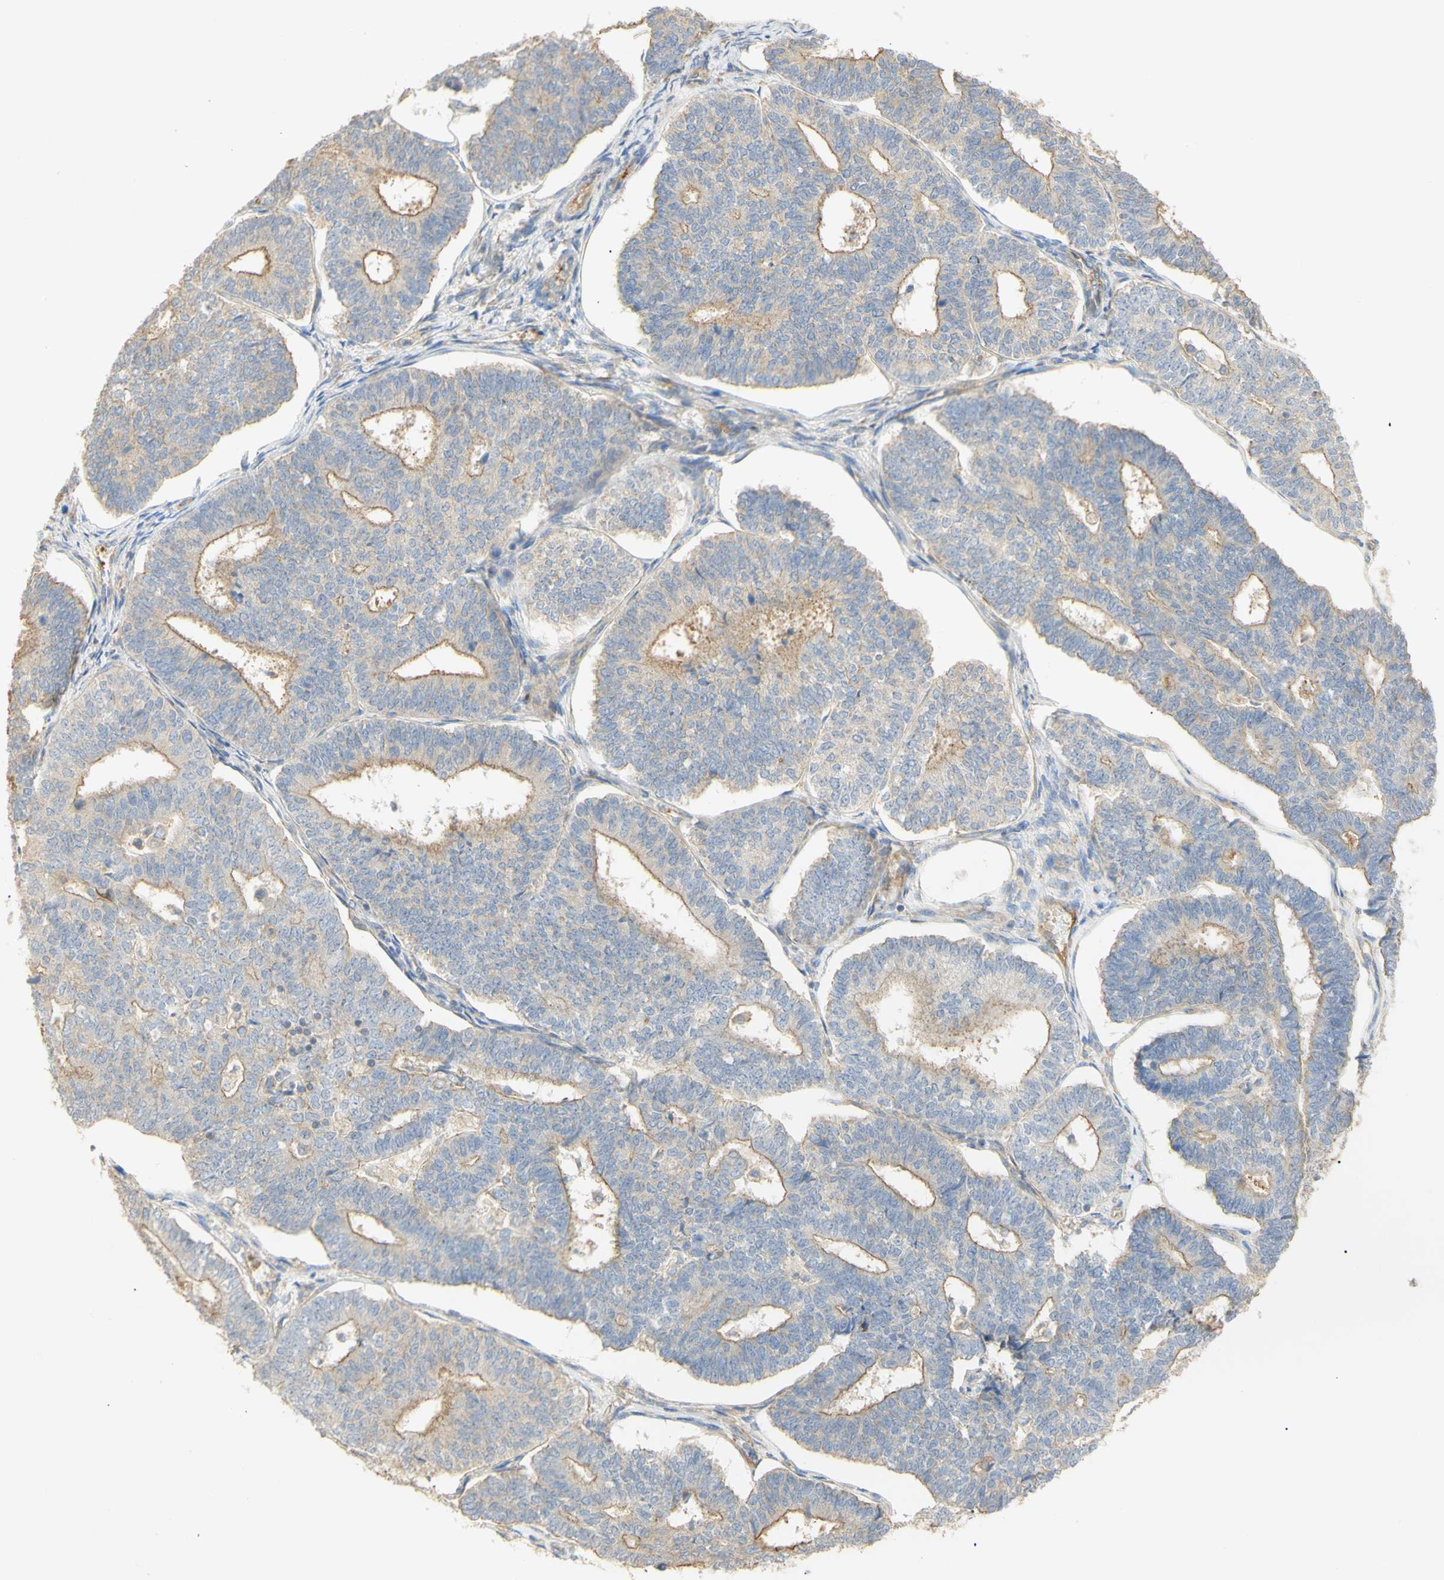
{"staining": {"intensity": "moderate", "quantity": "25%-75%", "location": "cytoplasmic/membranous"}, "tissue": "endometrial cancer", "cell_type": "Tumor cells", "image_type": "cancer", "snomed": [{"axis": "morphology", "description": "Adenocarcinoma, NOS"}, {"axis": "topography", "description": "Endometrium"}], "caption": "Human endometrial adenocarcinoma stained with a brown dye exhibits moderate cytoplasmic/membranous positive positivity in approximately 25%-75% of tumor cells.", "gene": "KCNE4", "patient": {"sex": "female", "age": 70}}